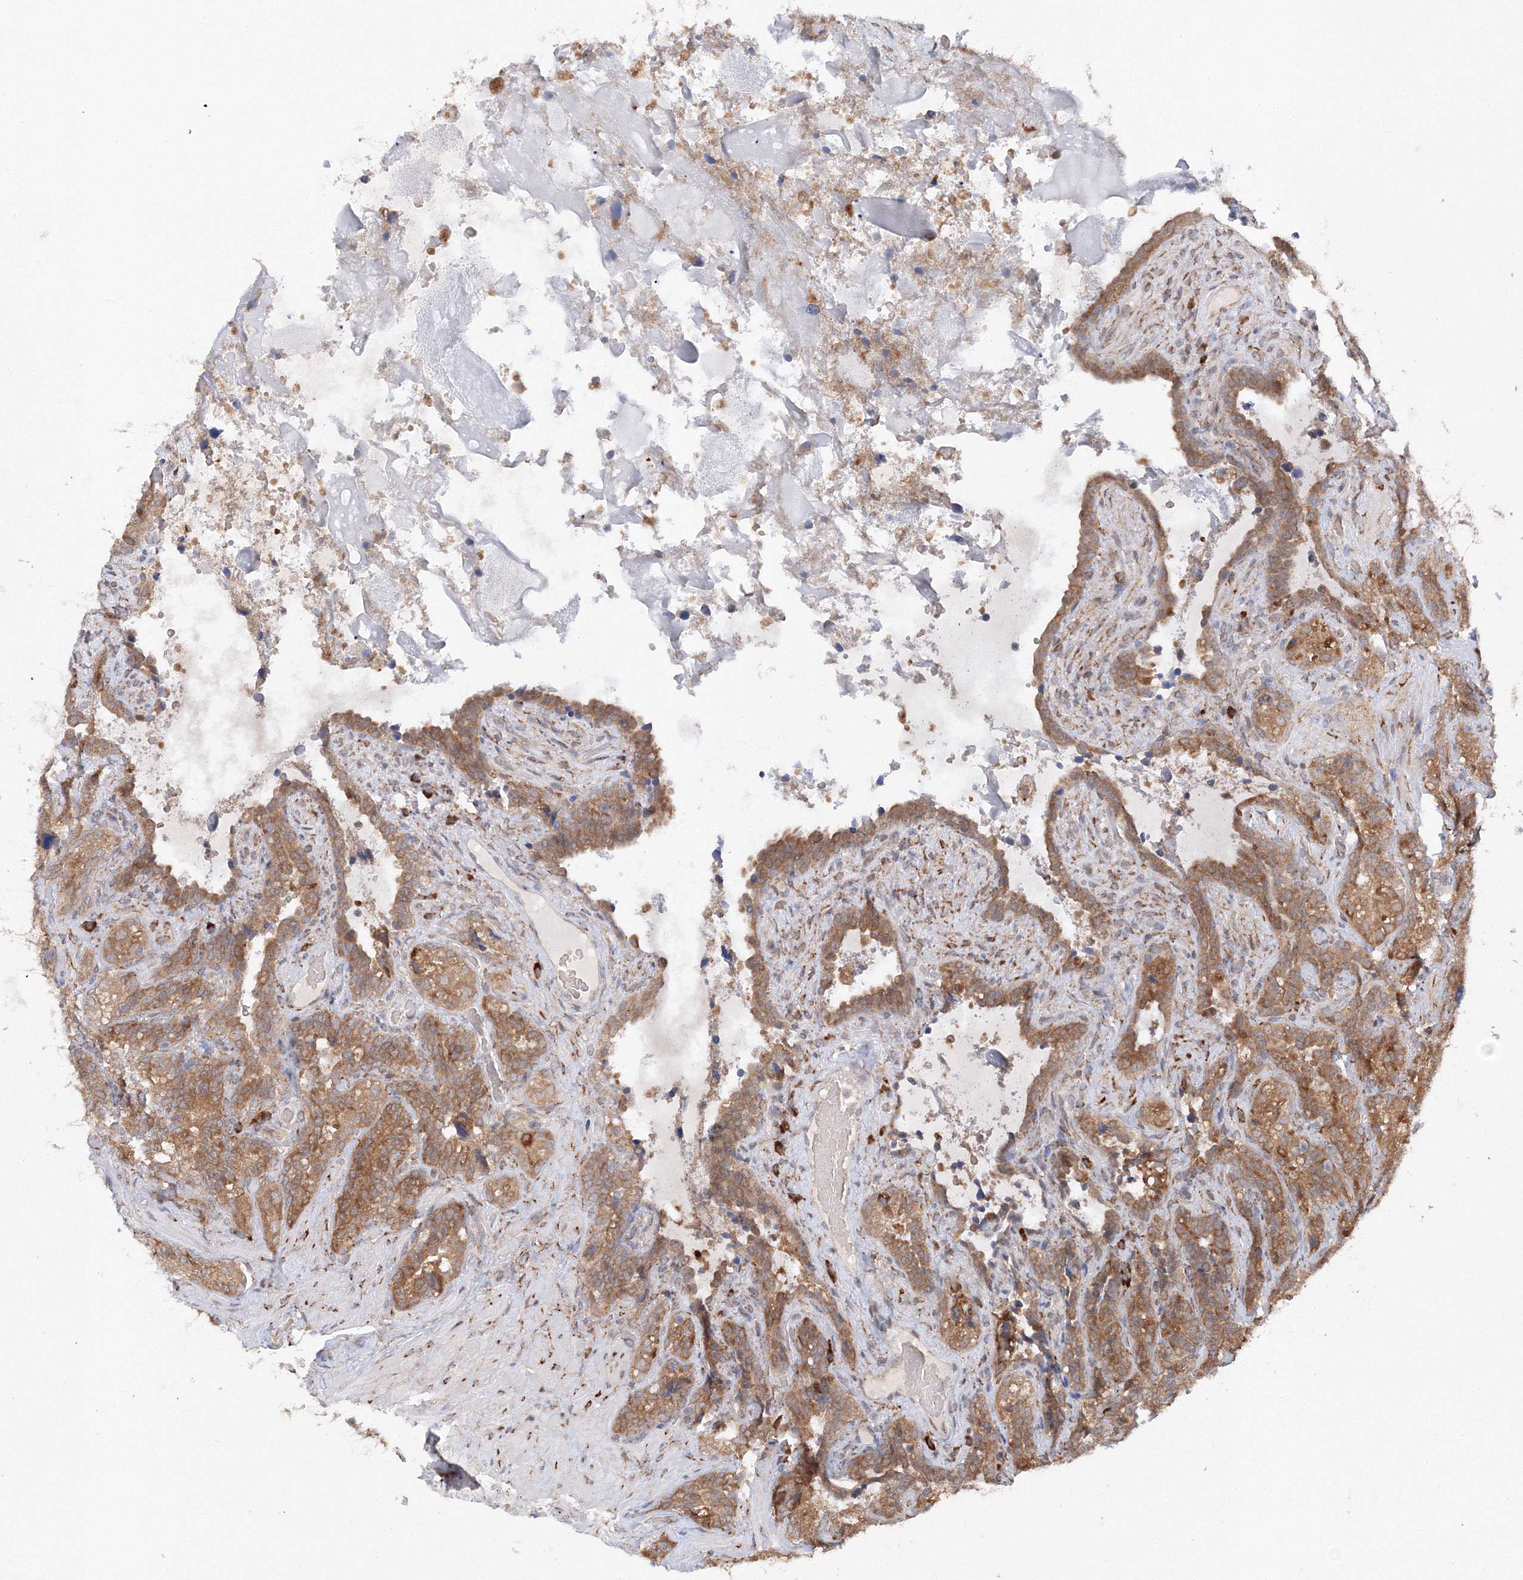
{"staining": {"intensity": "moderate", "quantity": ">75%", "location": "cytoplasmic/membranous"}, "tissue": "seminal vesicle", "cell_type": "Glandular cells", "image_type": "normal", "snomed": [{"axis": "morphology", "description": "Normal tissue, NOS"}, {"axis": "topography", "description": "Seminal veicle"}, {"axis": "topography", "description": "Peripheral nerve tissue"}], "caption": "DAB (3,3'-diaminobenzidine) immunohistochemical staining of unremarkable seminal vesicle demonstrates moderate cytoplasmic/membranous protein staining in approximately >75% of glandular cells.", "gene": "DIS3L2", "patient": {"sex": "male", "age": 67}}